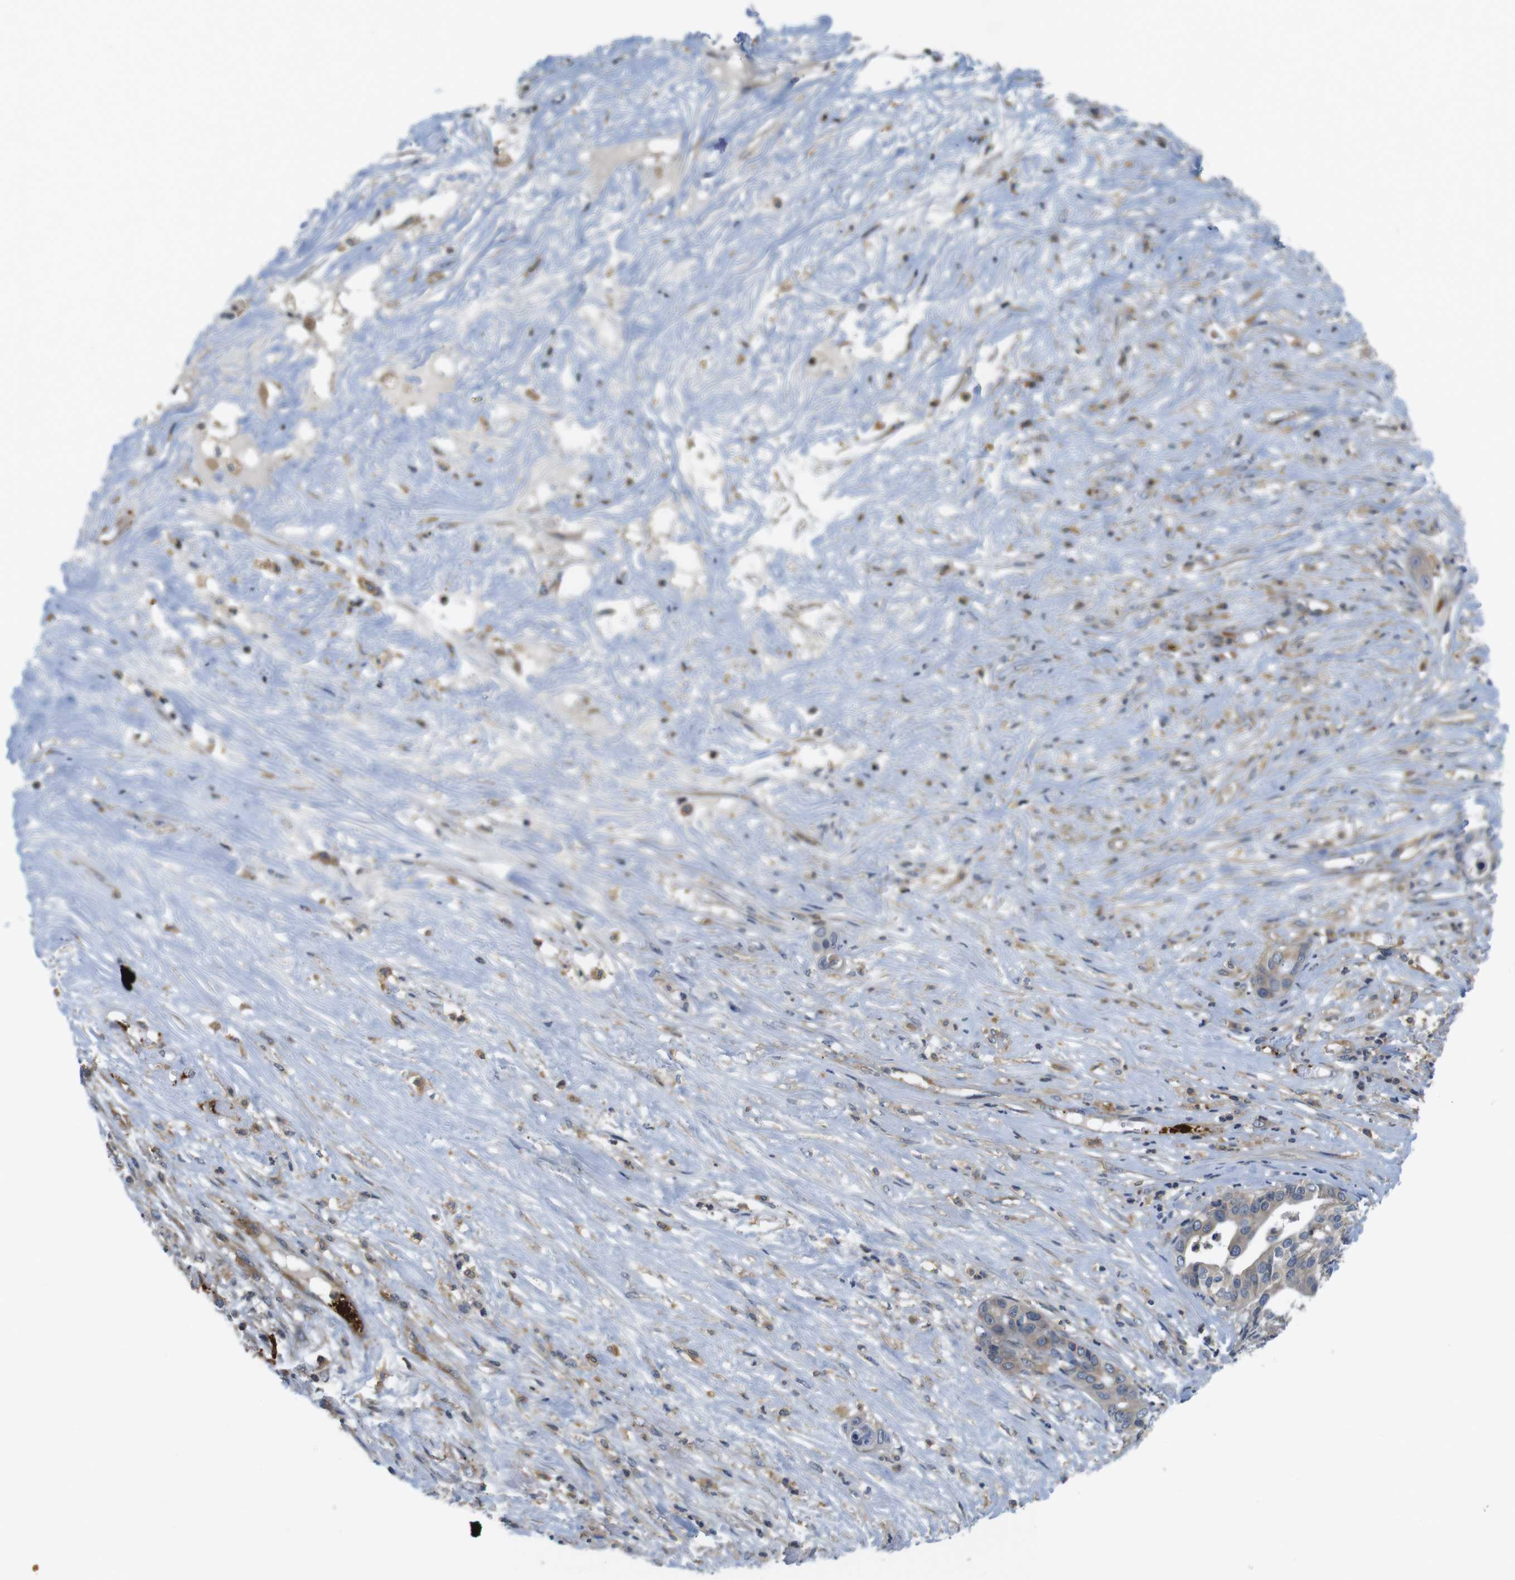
{"staining": {"intensity": "weak", "quantity": ">75%", "location": "cytoplasmic/membranous"}, "tissue": "liver cancer", "cell_type": "Tumor cells", "image_type": "cancer", "snomed": [{"axis": "morphology", "description": "Cholangiocarcinoma"}, {"axis": "topography", "description": "Liver"}], "caption": "IHC micrograph of liver cholangiocarcinoma stained for a protein (brown), which reveals low levels of weak cytoplasmic/membranous expression in approximately >75% of tumor cells.", "gene": "HERPUD2", "patient": {"sex": "female", "age": 61}}